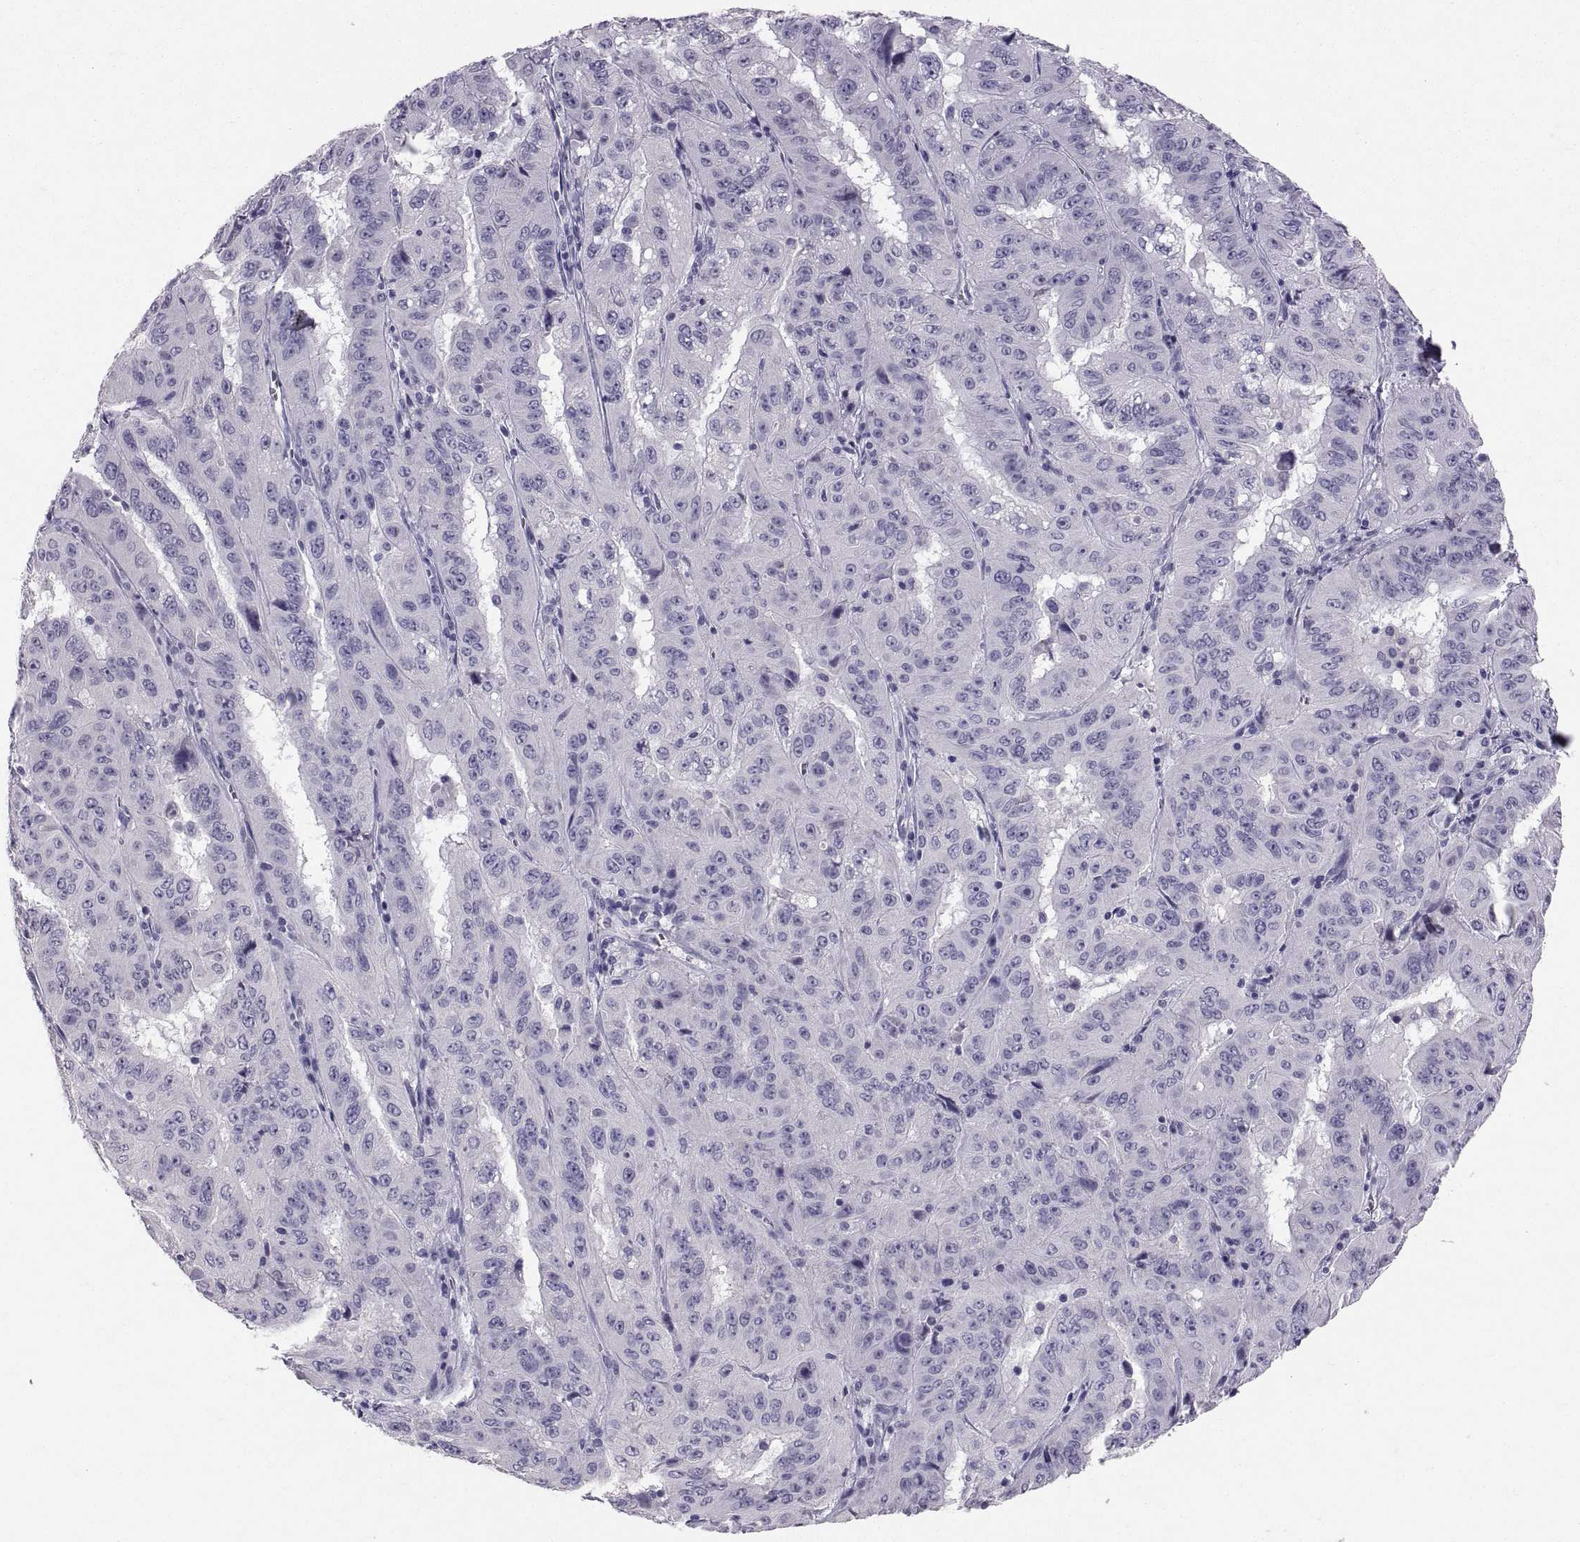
{"staining": {"intensity": "negative", "quantity": "none", "location": "none"}, "tissue": "pancreatic cancer", "cell_type": "Tumor cells", "image_type": "cancer", "snomed": [{"axis": "morphology", "description": "Adenocarcinoma, NOS"}, {"axis": "topography", "description": "Pancreas"}], "caption": "An image of pancreatic cancer (adenocarcinoma) stained for a protein shows no brown staining in tumor cells.", "gene": "PTN", "patient": {"sex": "male", "age": 63}}